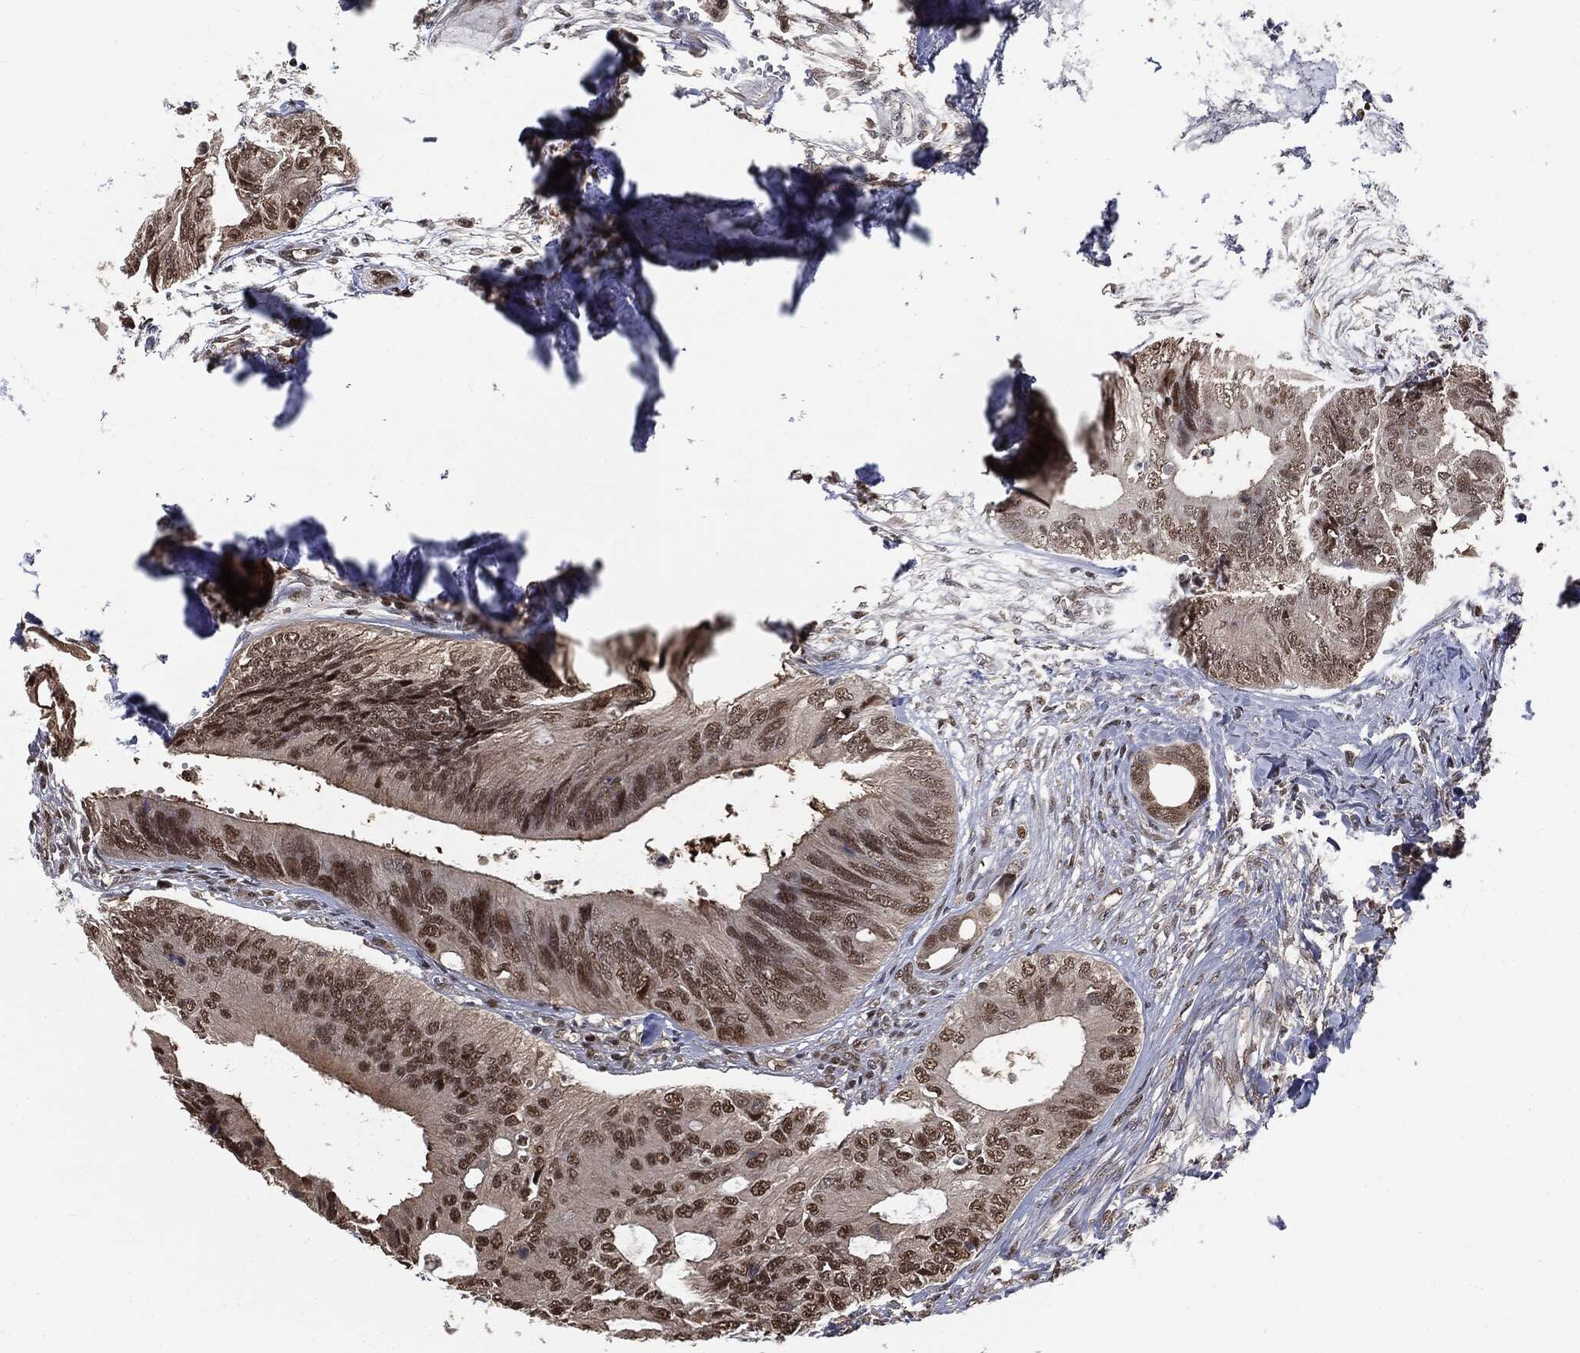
{"staining": {"intensity": "moderate", "quantity": ">75%", "location": "nuclear"}, "tissue": "colorectal cancer", "cell_type": "Tumor cells", "image_type": "cancer", "snomed": [{"axis": "morphology", "description": "Normal tissue, NOS"}, {"axis": "morphology", "description": "Adenocarcinoma, NOS"}, {"axis": "topography", "description": "Colon"}], "caption": "Protein staining shows moderate nuclear staining in approximately >75% of tumor cells in colorectal cancer. The protein of interest is shown in brown color, while the nuclei are stained blue.", "gene": "SHLD2", "patient": {"sex": "male", "age": 65}}